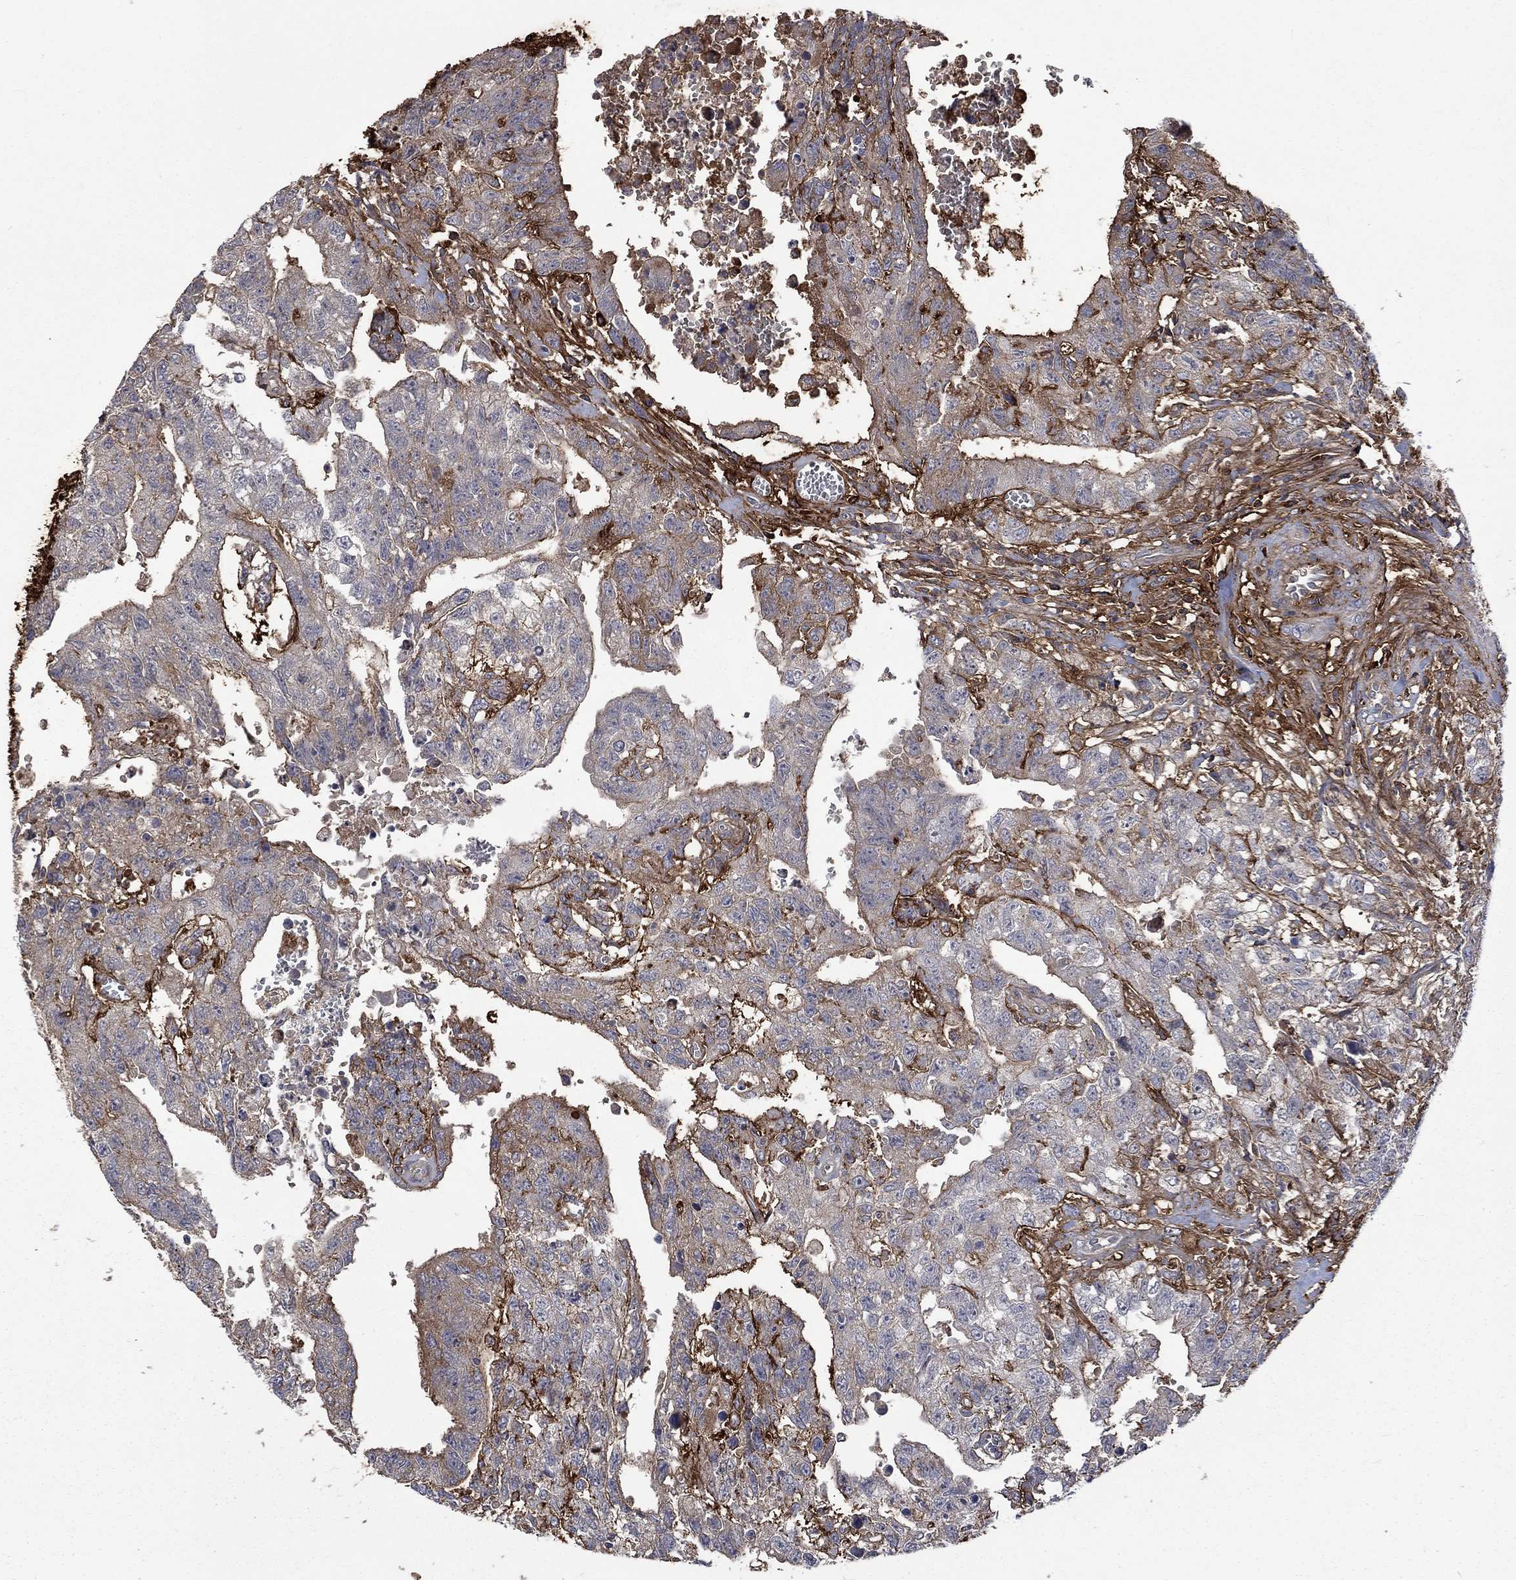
{"staining": {"intensity": "moderate", "quantity": "<25%", "location": "cytoplasmic/membranous"}, "tissue": "testis cancer", "cell_type": "Tumor cells", "image_type": "cancer", "snomed": [{"axis": "morphology", "description": "Carcinoma, Embryonal, NOS"}, {"axis": "topography", "description": "Testis"}], "caption": "Testis cancer stained for a protein (brown) exhibits moderate cytoplasmic/membranous positive expression in approximately <25% of tumor cells.", "gene": "VCAN", "patient": {"sex": "male", "age": 24}}